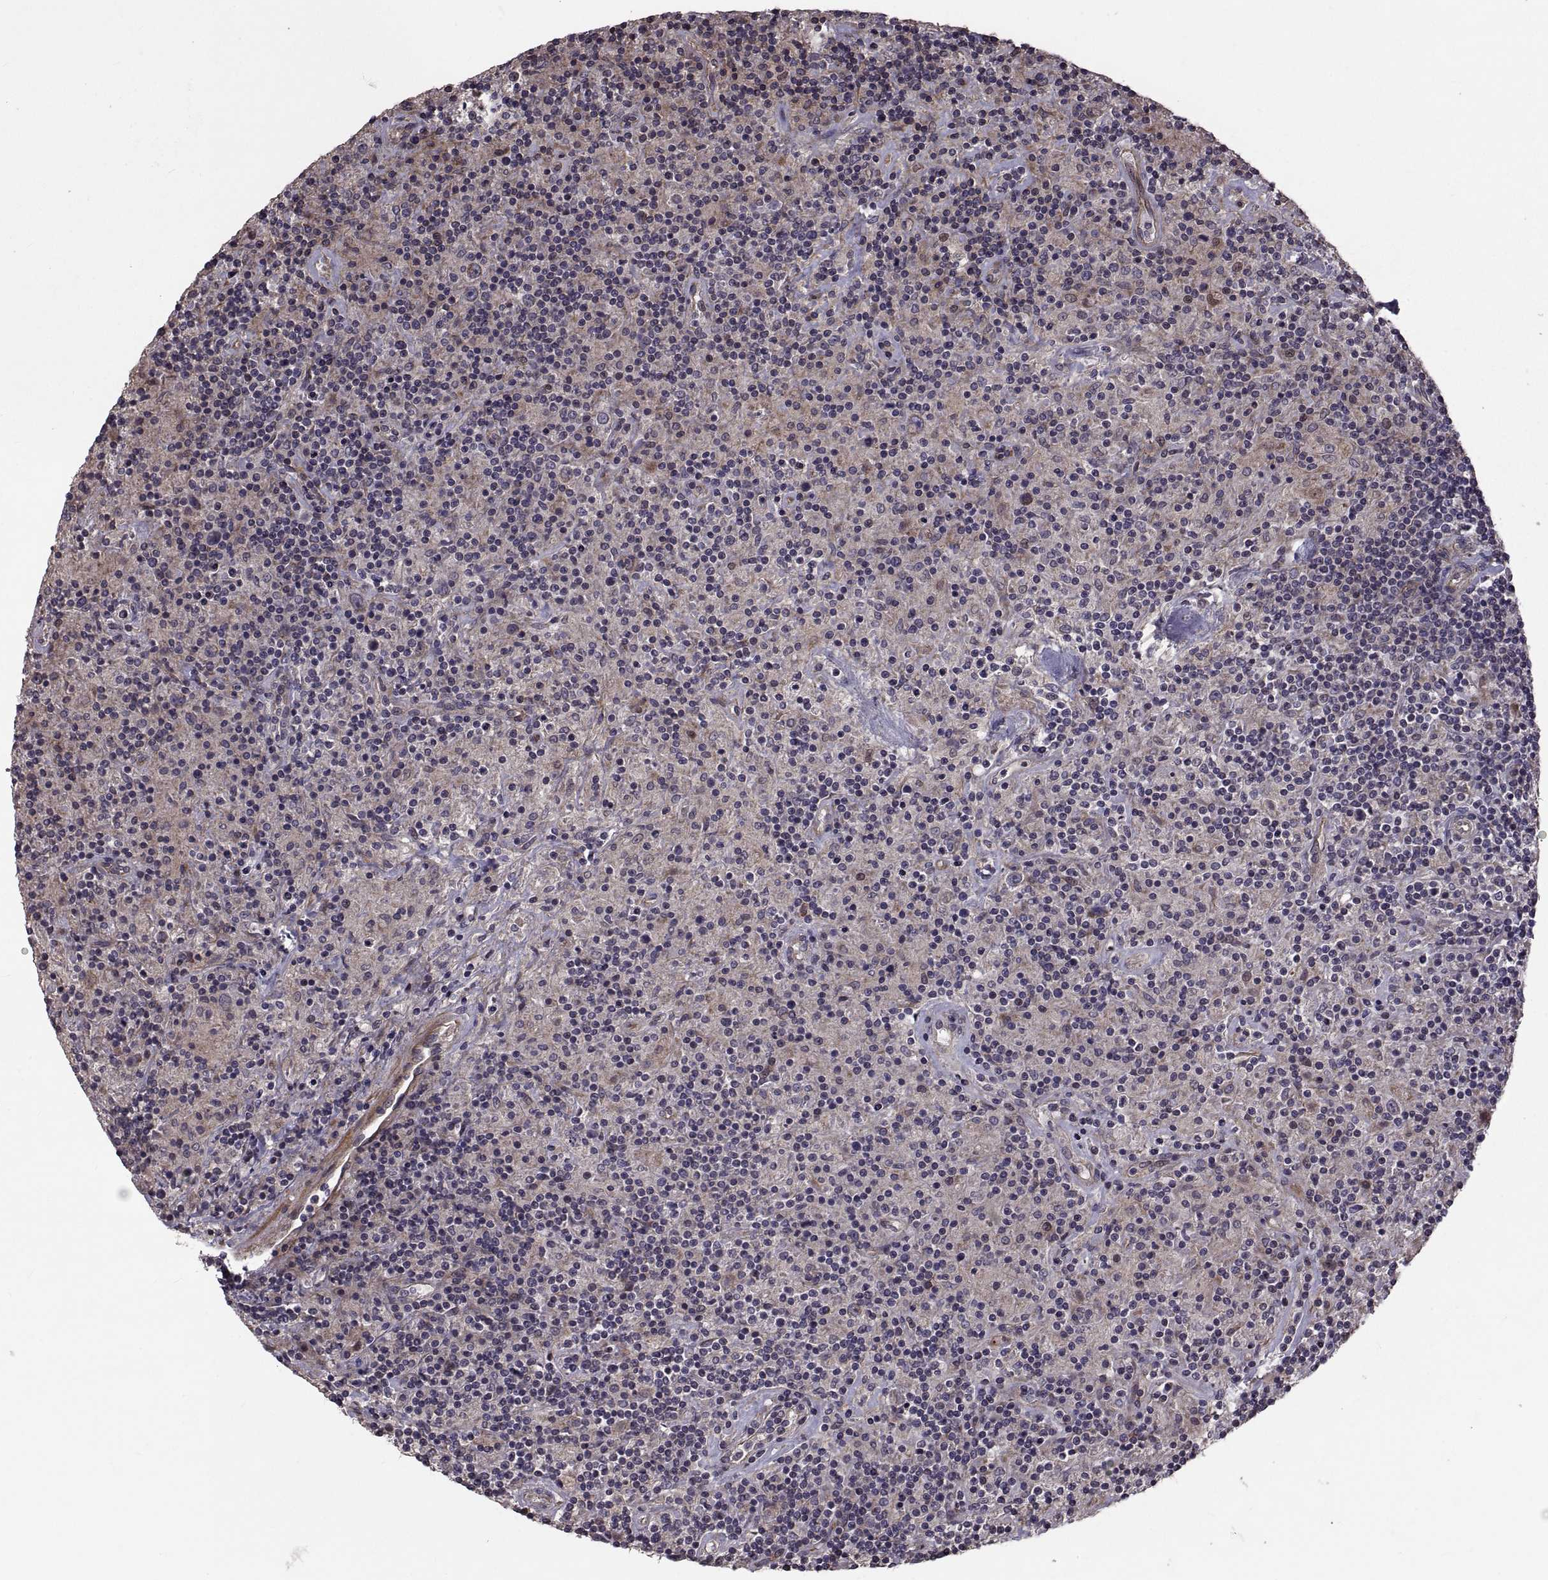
{"staining": {"intensity": "negative", "quantity": "none", "location": "none"}, "tissue": "lymphoma", "cell_type": "Tumor cells", "image_type": "cancer", "snomed": [{"axis": "morphology", "description": "Hodgkin's disease, NOS"}, {"axis": "topography", "description": "Lymph node"}], "caption": "Tumor cells show no significant protein staining in lymphoma.", "gene": "PMM2", "patient": {"sex": "male", "age": 70}}